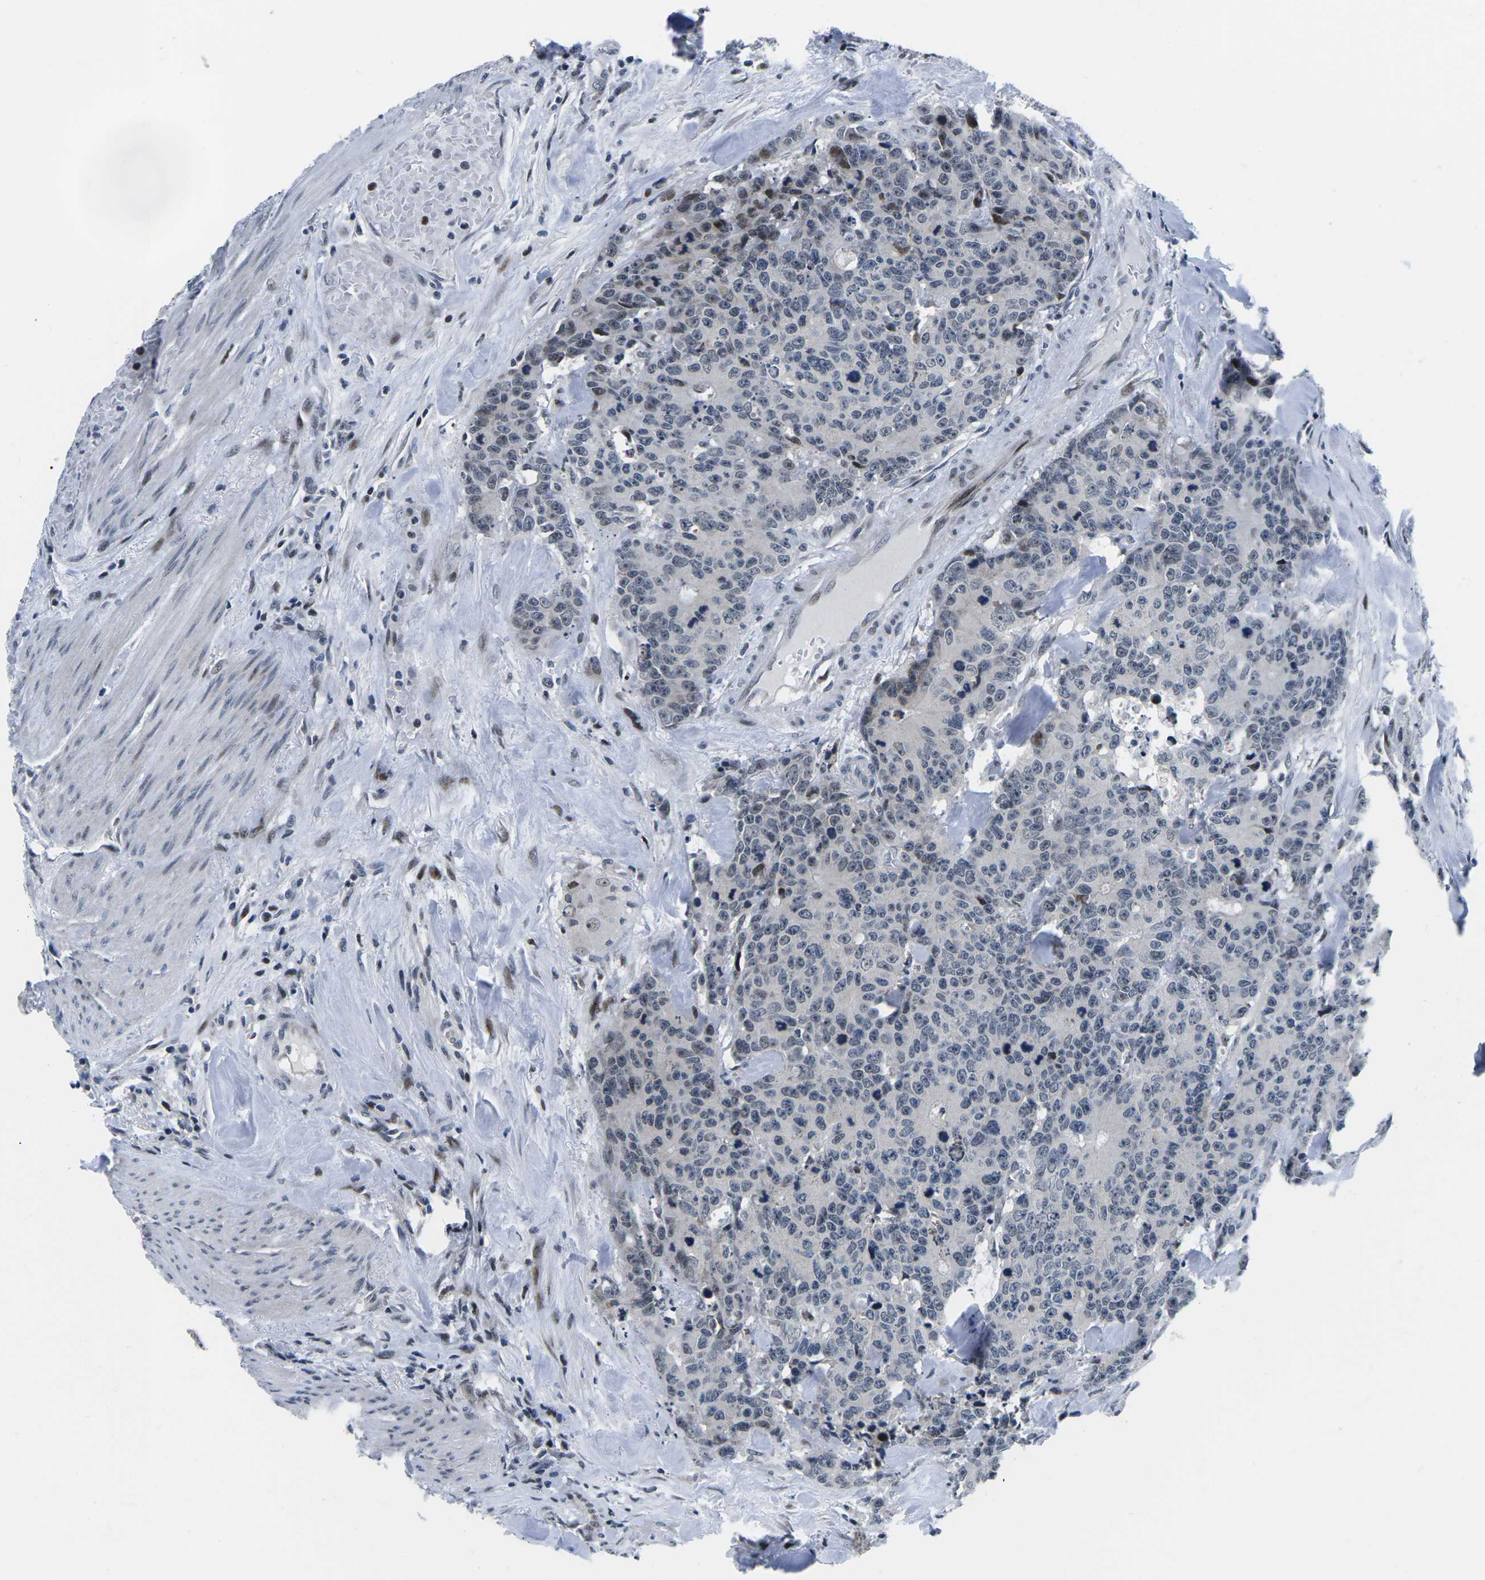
{"staining": {"intensity": "moderate", "quantity": "<25%", "location": "nuclear"}, "tissue": "colorectal cancer", "cell_type": "Tumor cells", "image_type": "cancer", "snomed": [{"axis": "morphology", "description": "Adenocarcinoma, NOS"}, {"axis": "topography", "description": "Colon"}], "caption": "Colorectal adenocarcinoma tissue shows moderate nuclear positivity in approximately <25% of tumor cells The protein is shown in brown color, while the nuclei are stained blue.", "gene": "CDC73", "patient": {"sex": "female", "age": 86}}